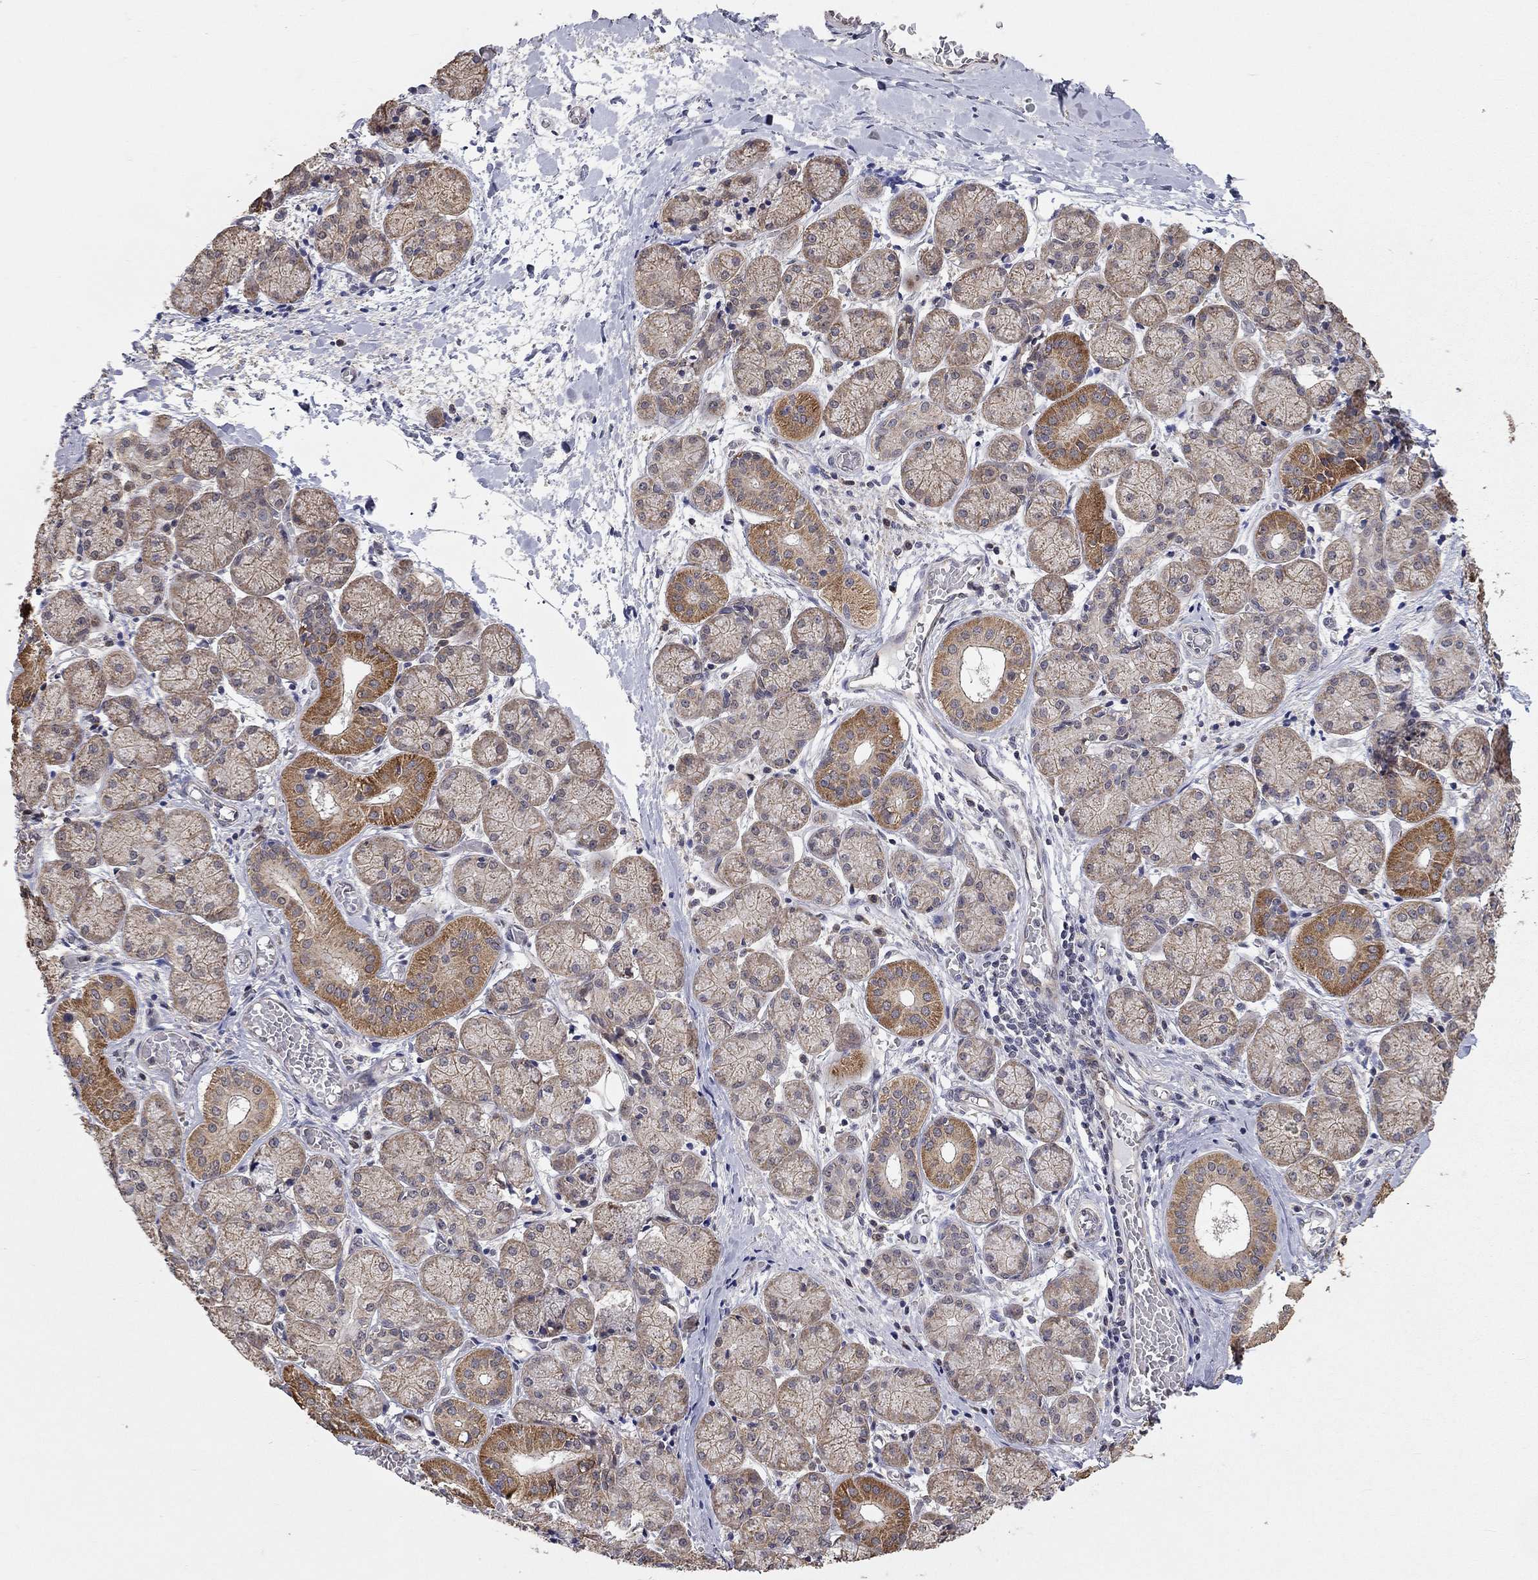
{"staining": {"intensity": "strong", "quantity": "25%-75%", "location": "cytoplasmic/membranous"}, "tissue": "salivary gland", "cell_type": "Glandular cells", "image_type": "normal", "snomed": [{"axis": "morphology", "description": "Normal tissue, NOS"}, {"axis": "topography", "description": "Salivary gland"}, {"axis": "topography", "description": "Peripheral nerve tissue"}], "caption": "Immunohistochemistry (IHC) of benign human salivary gland demonstrates high levels of strong cytoplasmic/membranous expression in approximately 25%-75% of glandular cells. (IHC, brightfield microscopy, high magnification).", "gene": "ANKRA2", "patient": {"sex": "female", "age": 24}}